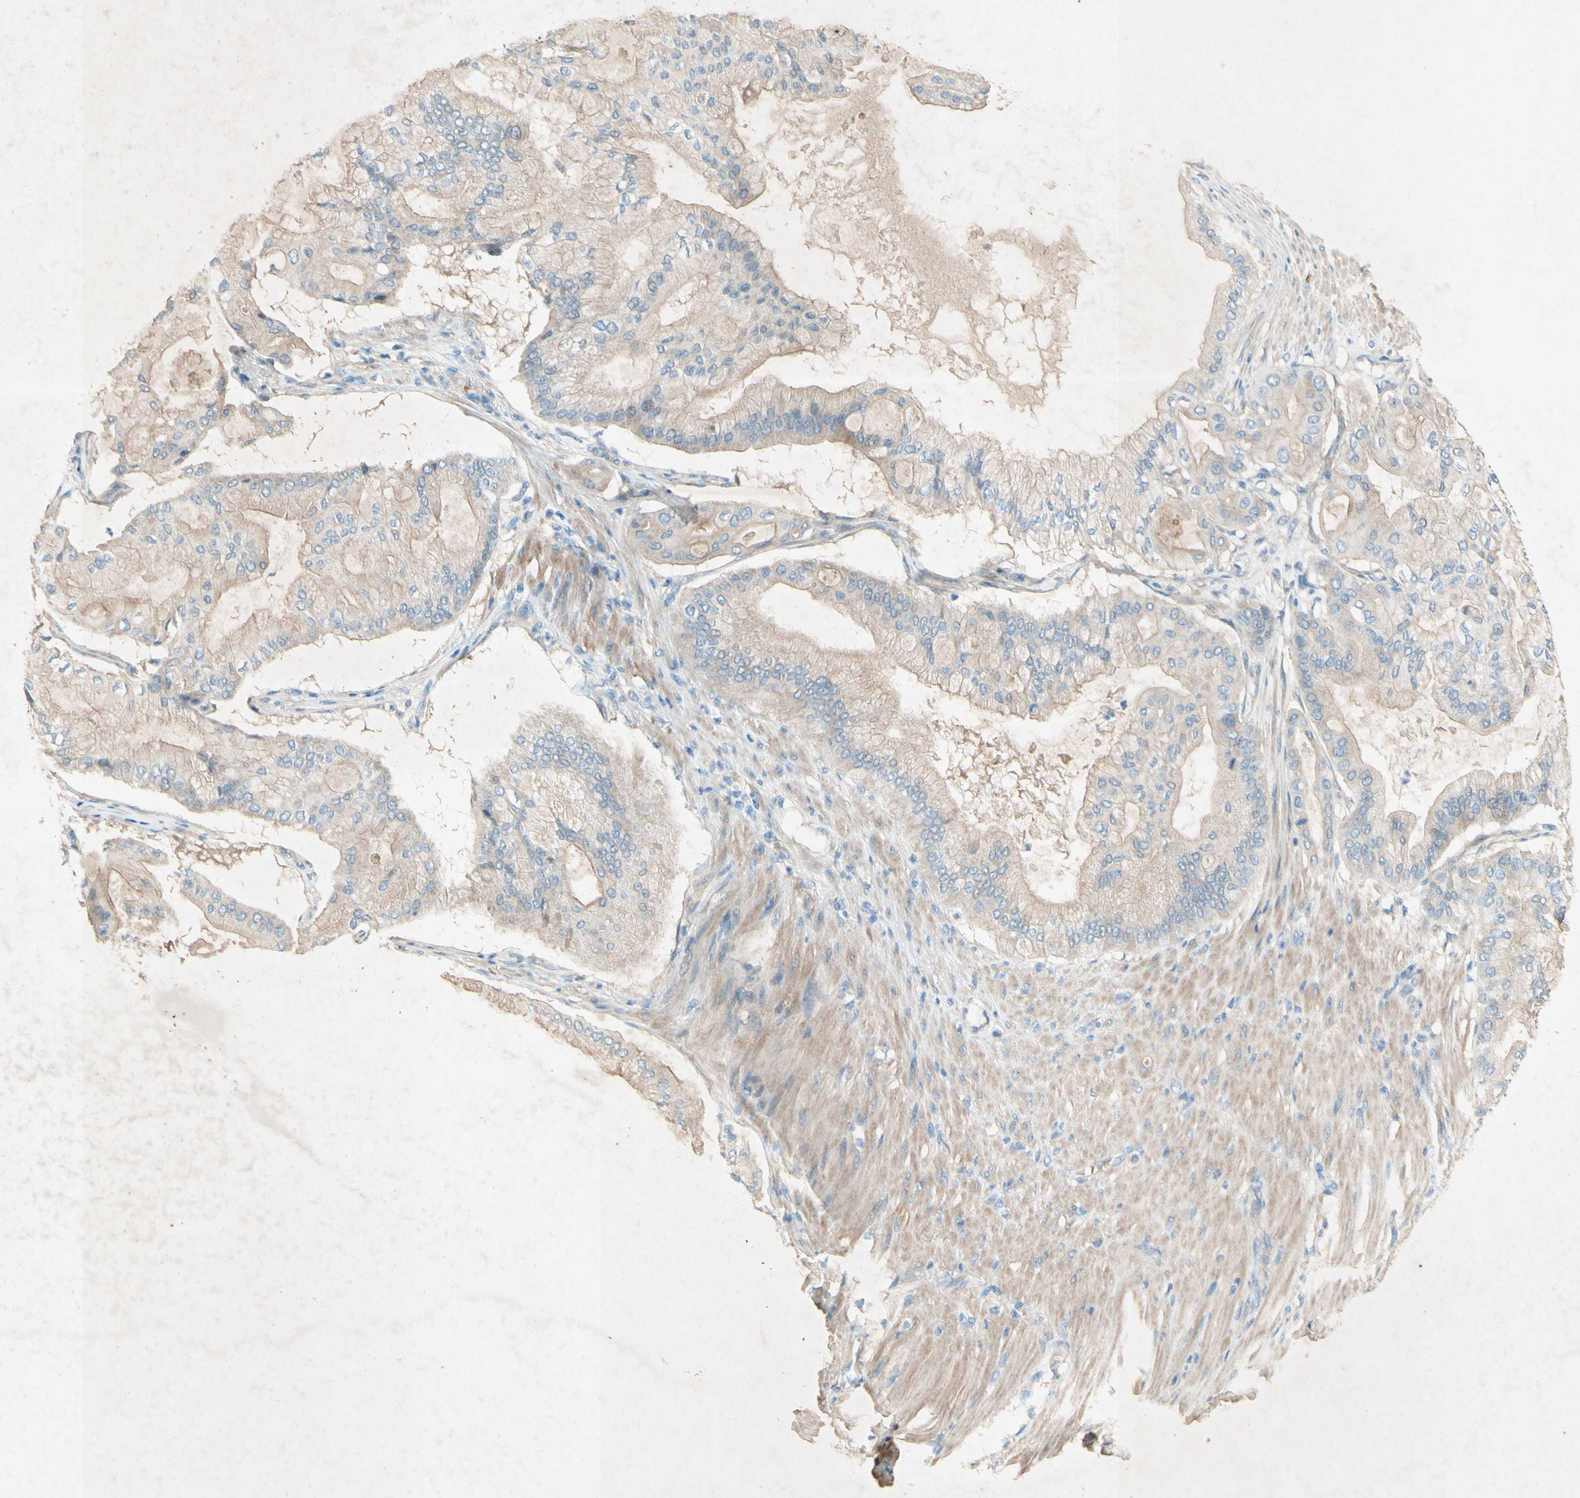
{"staining": {"intensity": "weak", "quantity": ">75%", "location": "cytoplasmic/membranous"}, "tissue": "pancreatic cancer", "cell_type": "Tumor cells", "image_type": "cancer", "snomed": [{"axis": "morphology", "description": "Adenocarcinoma, NOS"}, {"axis": "morphology", "description": "Adenocarcinoma, metastatic, NOS"}, {"axis": "topography", "description": "Lymph node"}, {"axis": "topography", "description": "Pancreas"}, {"axis": "topography", "description": "Duodenum"}], "caption": "Immunohistochemistry (IHC) image of neoplastic tissue: human pancreatic cancer stained using immunohistochemistry (IHC) exhibits low levels of weak protein expression localized specifically in the cytoplasmic/membranous of tumor cells, appearing as a cytoplasmic/membranous brown color.", "gene": "IL2", "patient": {"sex": "female", "age": 64}}